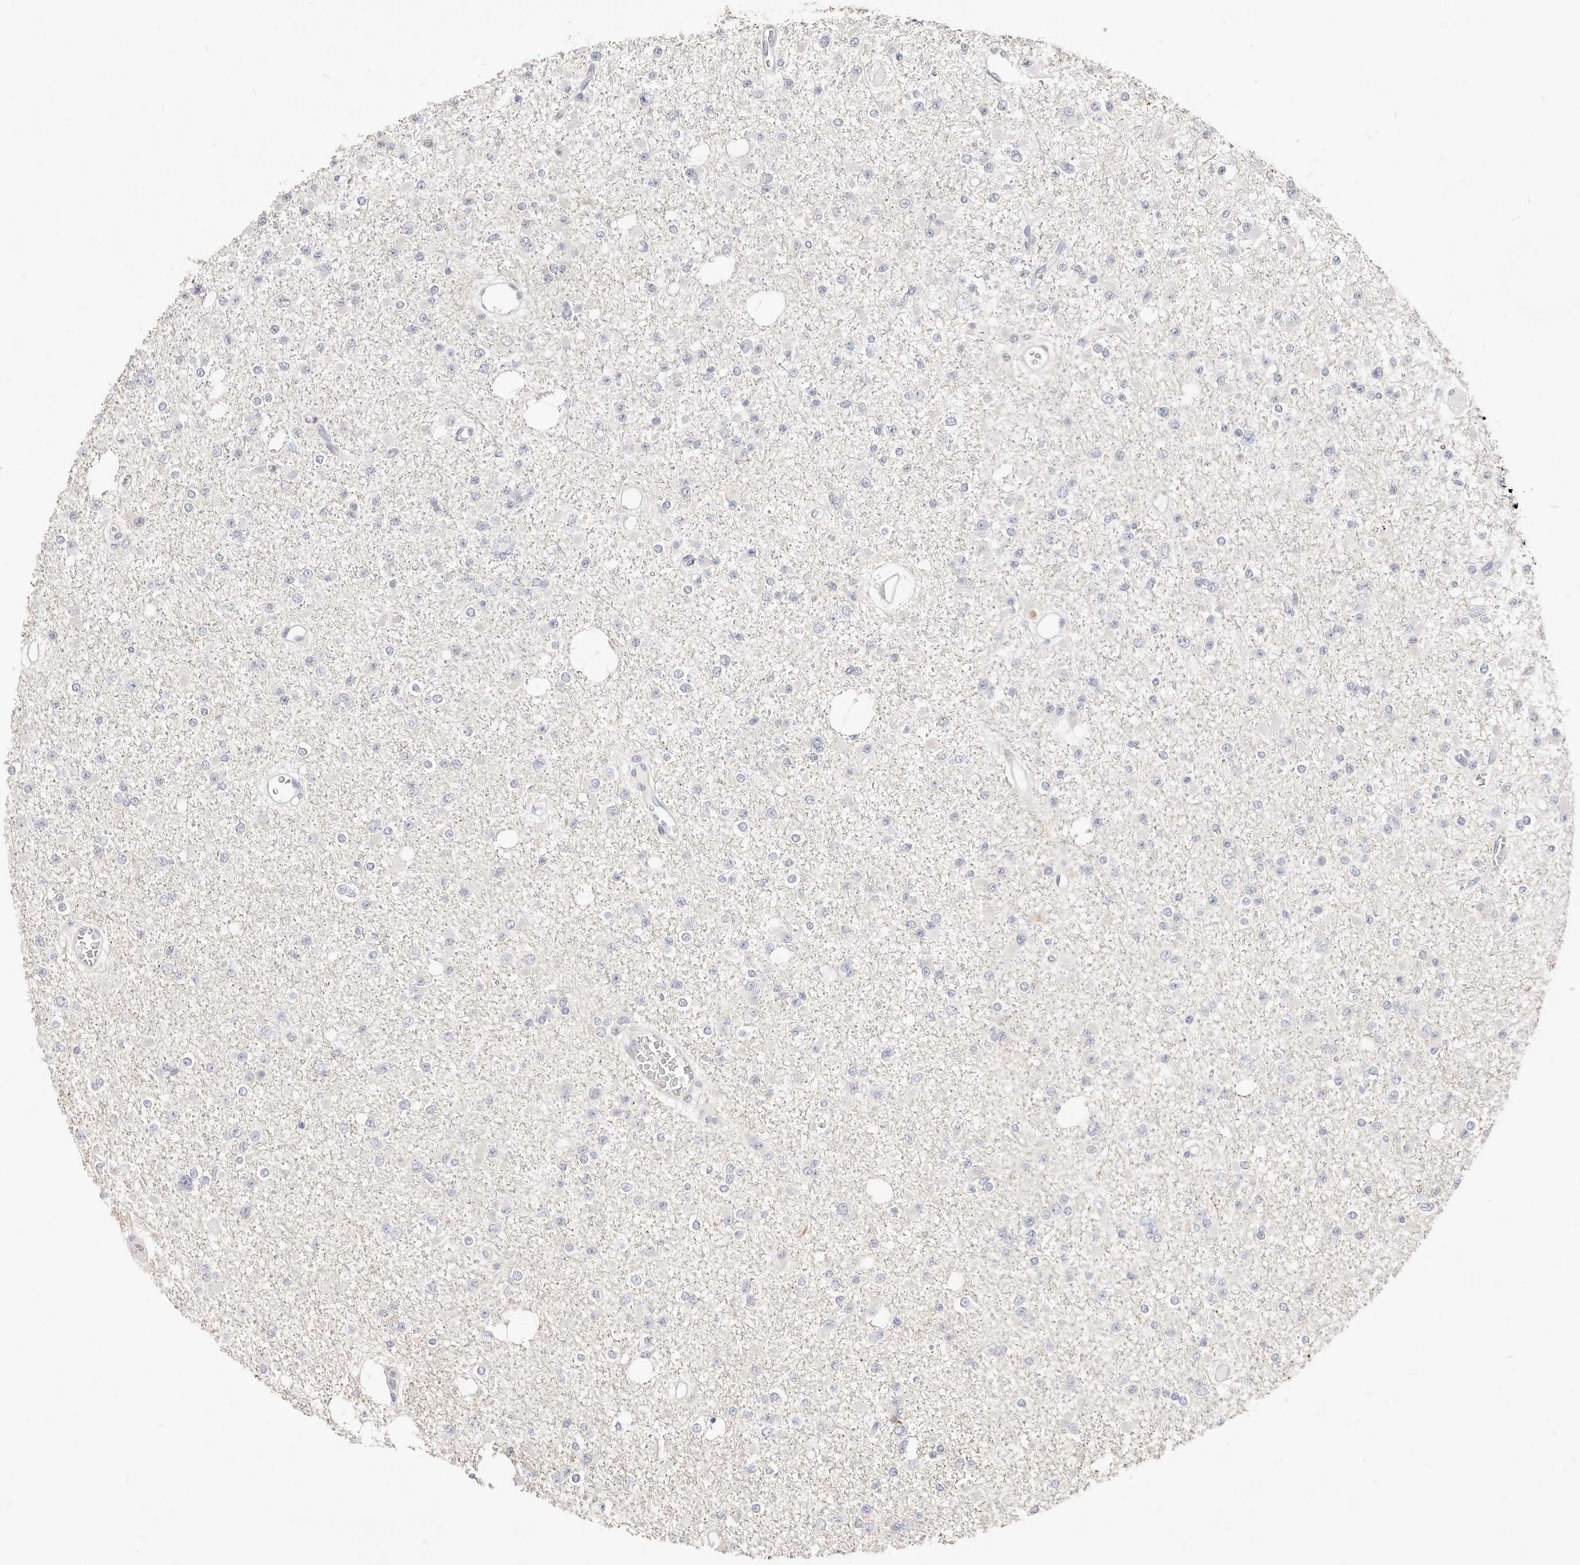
{"staining": {"intensity": "negative", "quantity": "none", "location": "none"}, "tissue": "glioma", "cell_type": "Tumor cells", "image_type": "cancer", "snomed": [{"axis": "morphology", "description": "Glioma, malignant, Low grade"}, {"axis": "topography", "description": "Brain"}], "caption": "DAB immunohistochemical staining of malignant glioma (low-grade) demonstrates no significant positivity in tumor cells.", "gene": "DTNBP1", "patient": {"sex": "female", "age": 22}}